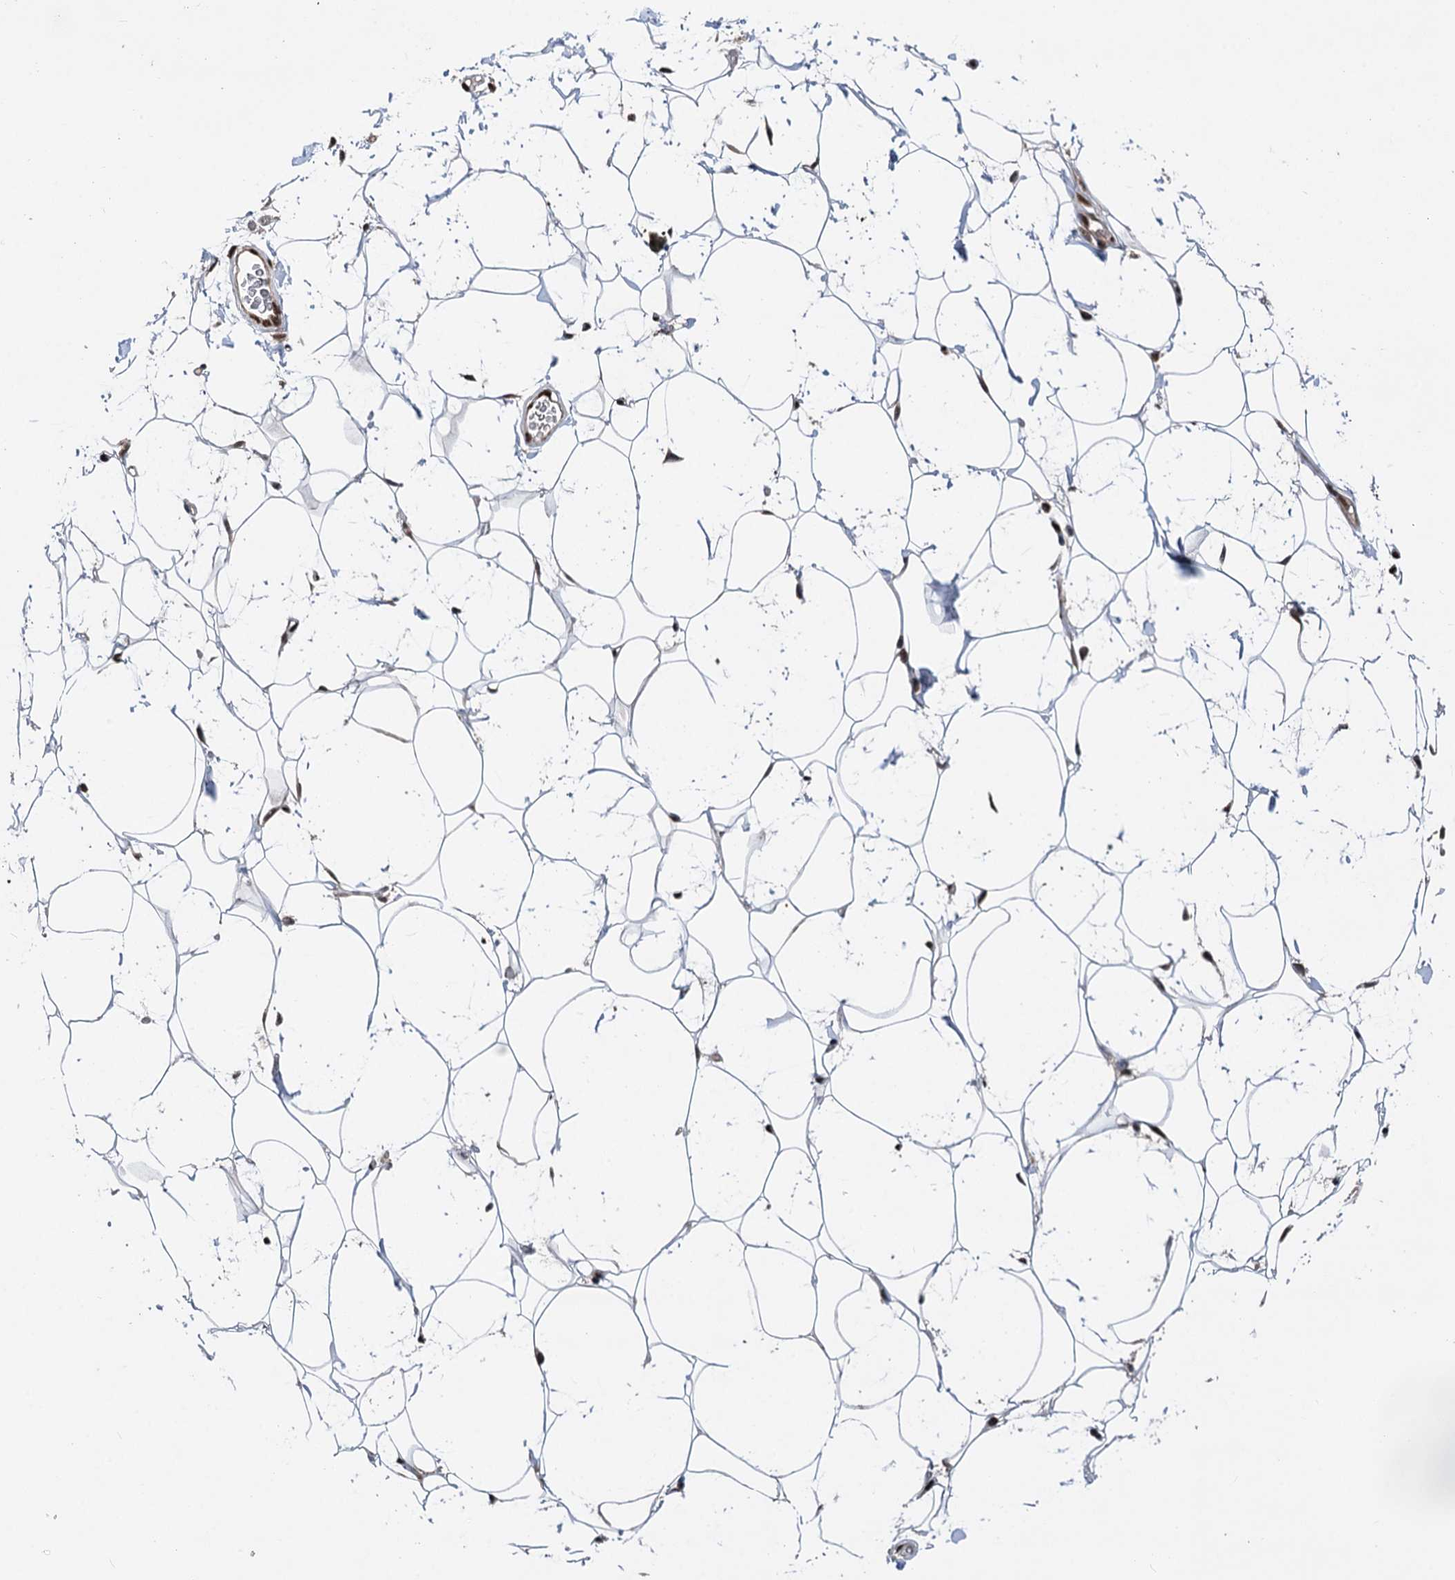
{"staining": {"intensity": "moderate", "quantity": ">75%", "location": "nuclear"}, "tissue": "adipose tissue", "cell_type": "Adipocytes", "image_type": "normal", "snomed": [{"axis": "morphology", "description": "Normal tissue, NOS"}, {"axis": "topography", "description": "Breast"}], "caption": "Immunohistochemistry (IHC) of benign adipose tissue demonstrates medium levels of moderate nuclear staining in about >75% of adipocytes.", "gene": "MESD", "patient": {"sex": "female", "age": 26}}